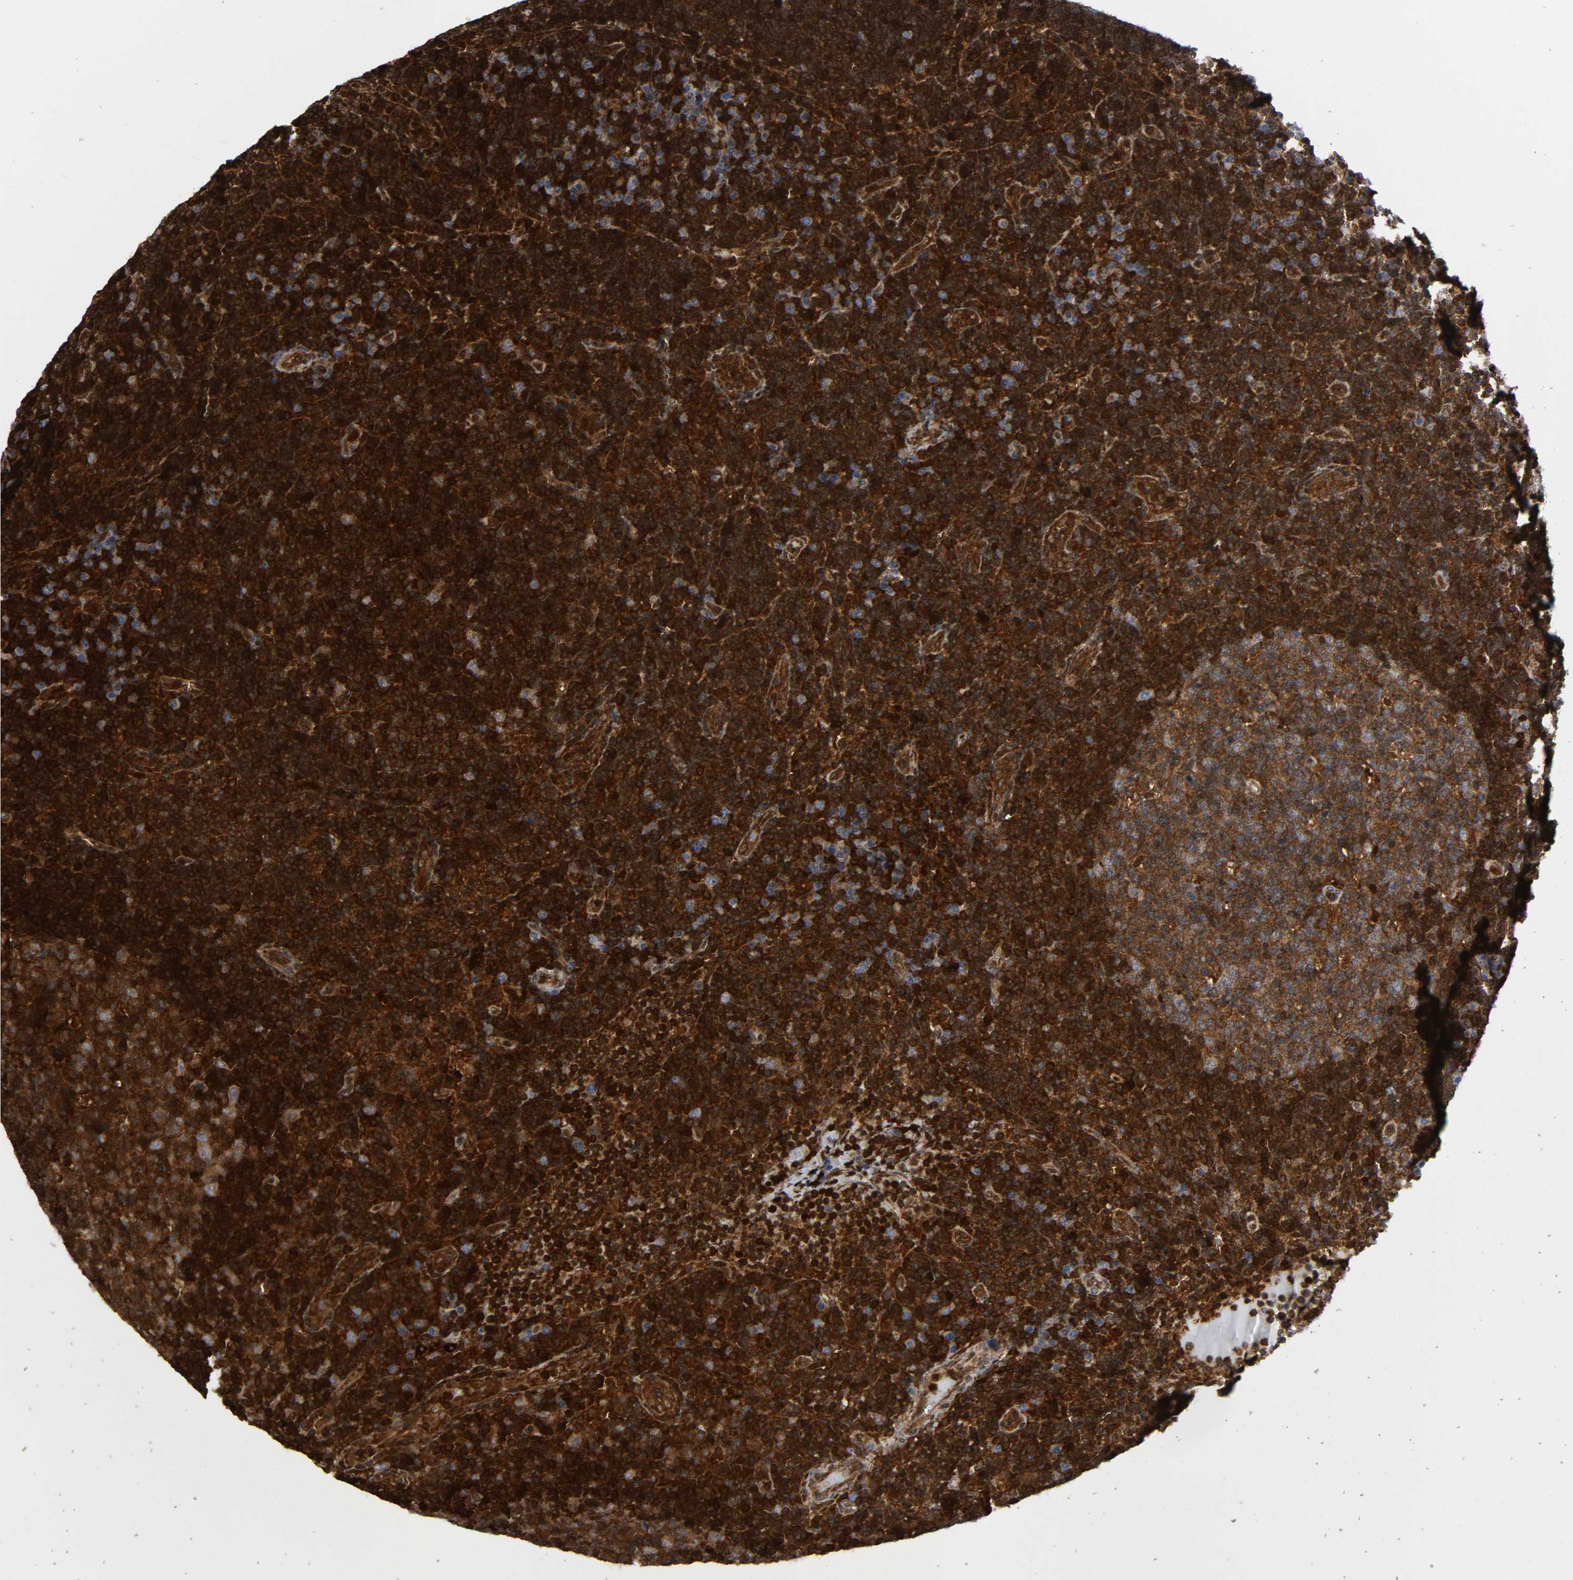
{"staining": {"intensity": "moderate", "quantity": ">75%", "location": "cytoplasmic/membranous"}, "tissue": "lymph node", "cell_type": "Germinal center cells", "image_type": "normal", "snomed": [{"axis": "morphology", "description": "Normal tissue, NOS"}, {"axis": "morphology", "description": "Squamous cell carcinoma, metastatic, NOS"}, {"axis": "topography", "description": "Lymph node"}], "caption": "Brown immunohistochemical staining in unremarkable lymph node shows moderate cytoplasmic/membranous positivity in approximately >75% of germinal center cells.", "gene": "MAPK1", "patient": {"sex": "female", "age": 53}}